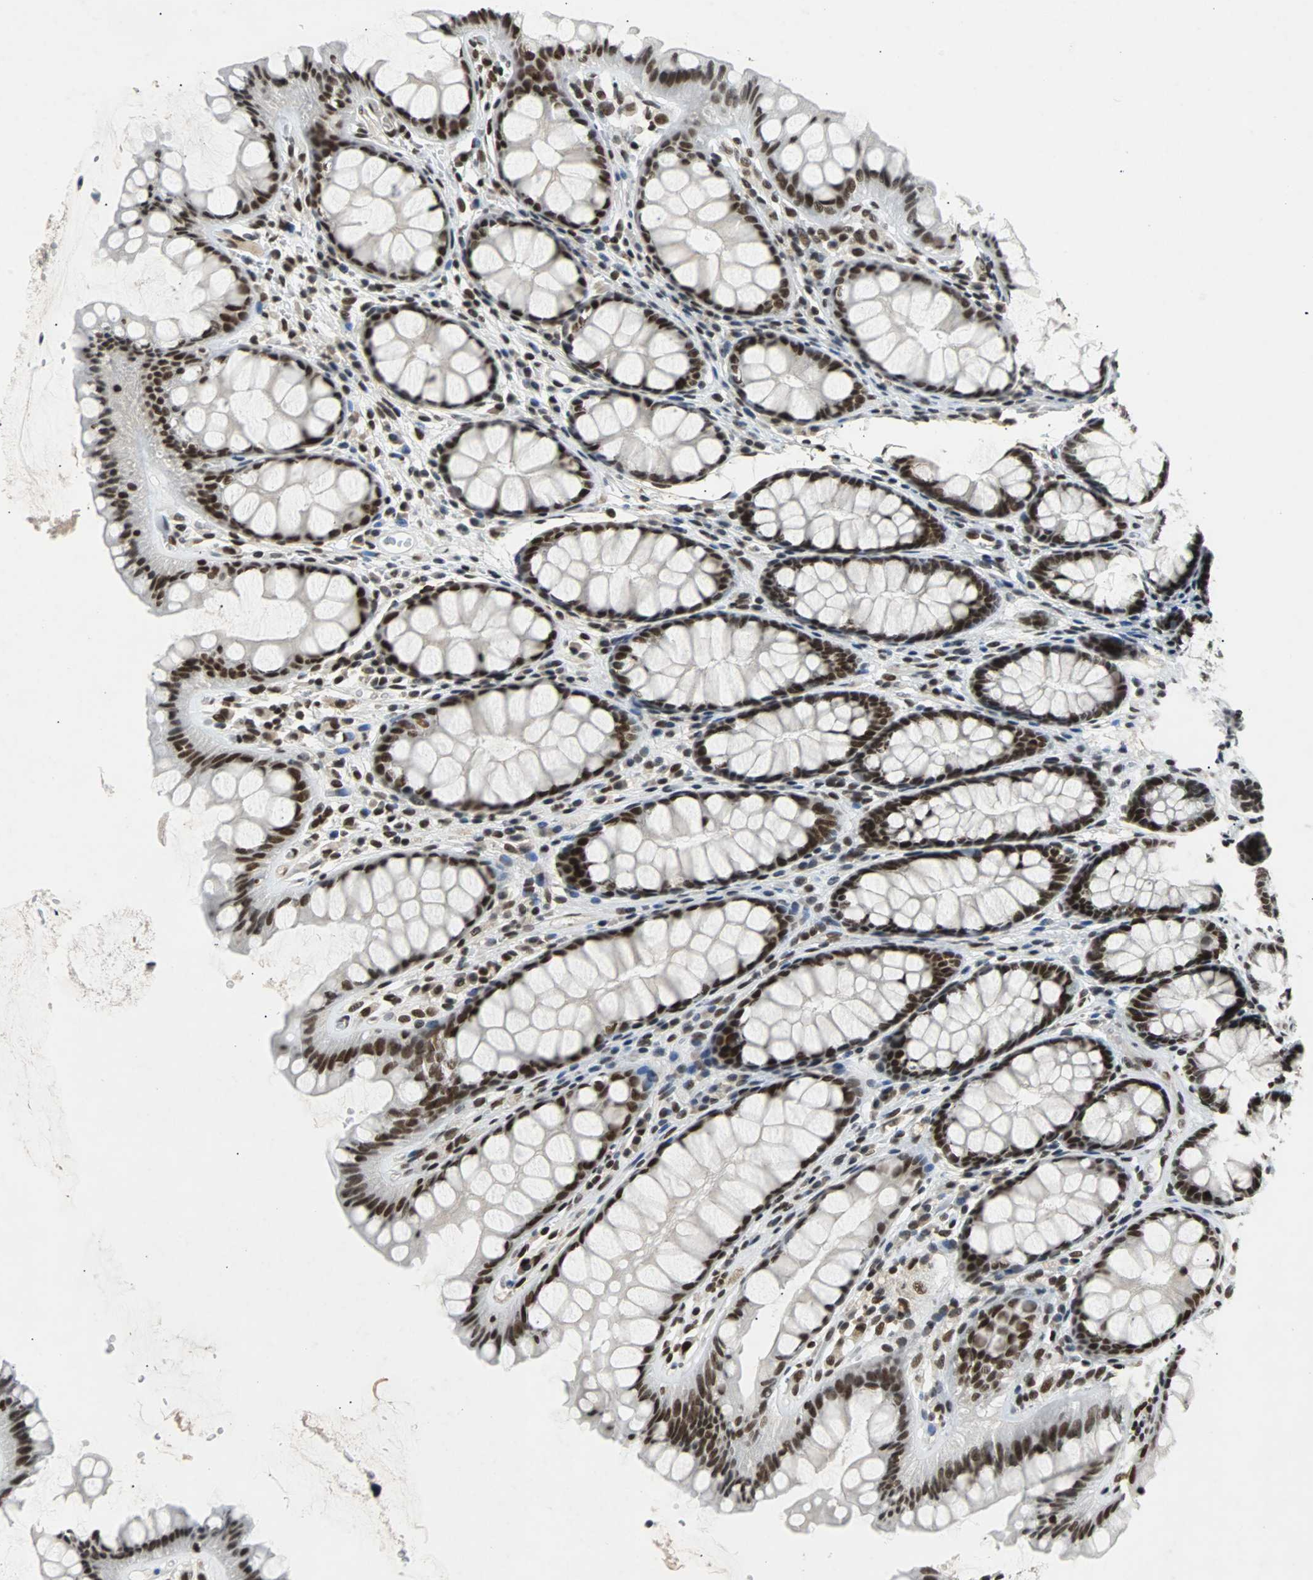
{"staining": {"intensity": "weak", "quantity": ">75%", "location": "nuclear"}, "tissue": "colon", "cell_type": "Endothelial cells", "image_type": "normal", "snomed": [{"axis": "morphology", "description": "Normal tissue, NOS"}, {"axis": "topography", "description": "Colon"}], "caption": "A brown stain labels weak nuclear staining of a protein in endothelial cells of unremarkable colon. Nuclei are stained in blue.", "gene": "GATAD2A", "patient": {"sex": "female", "age": 55}}